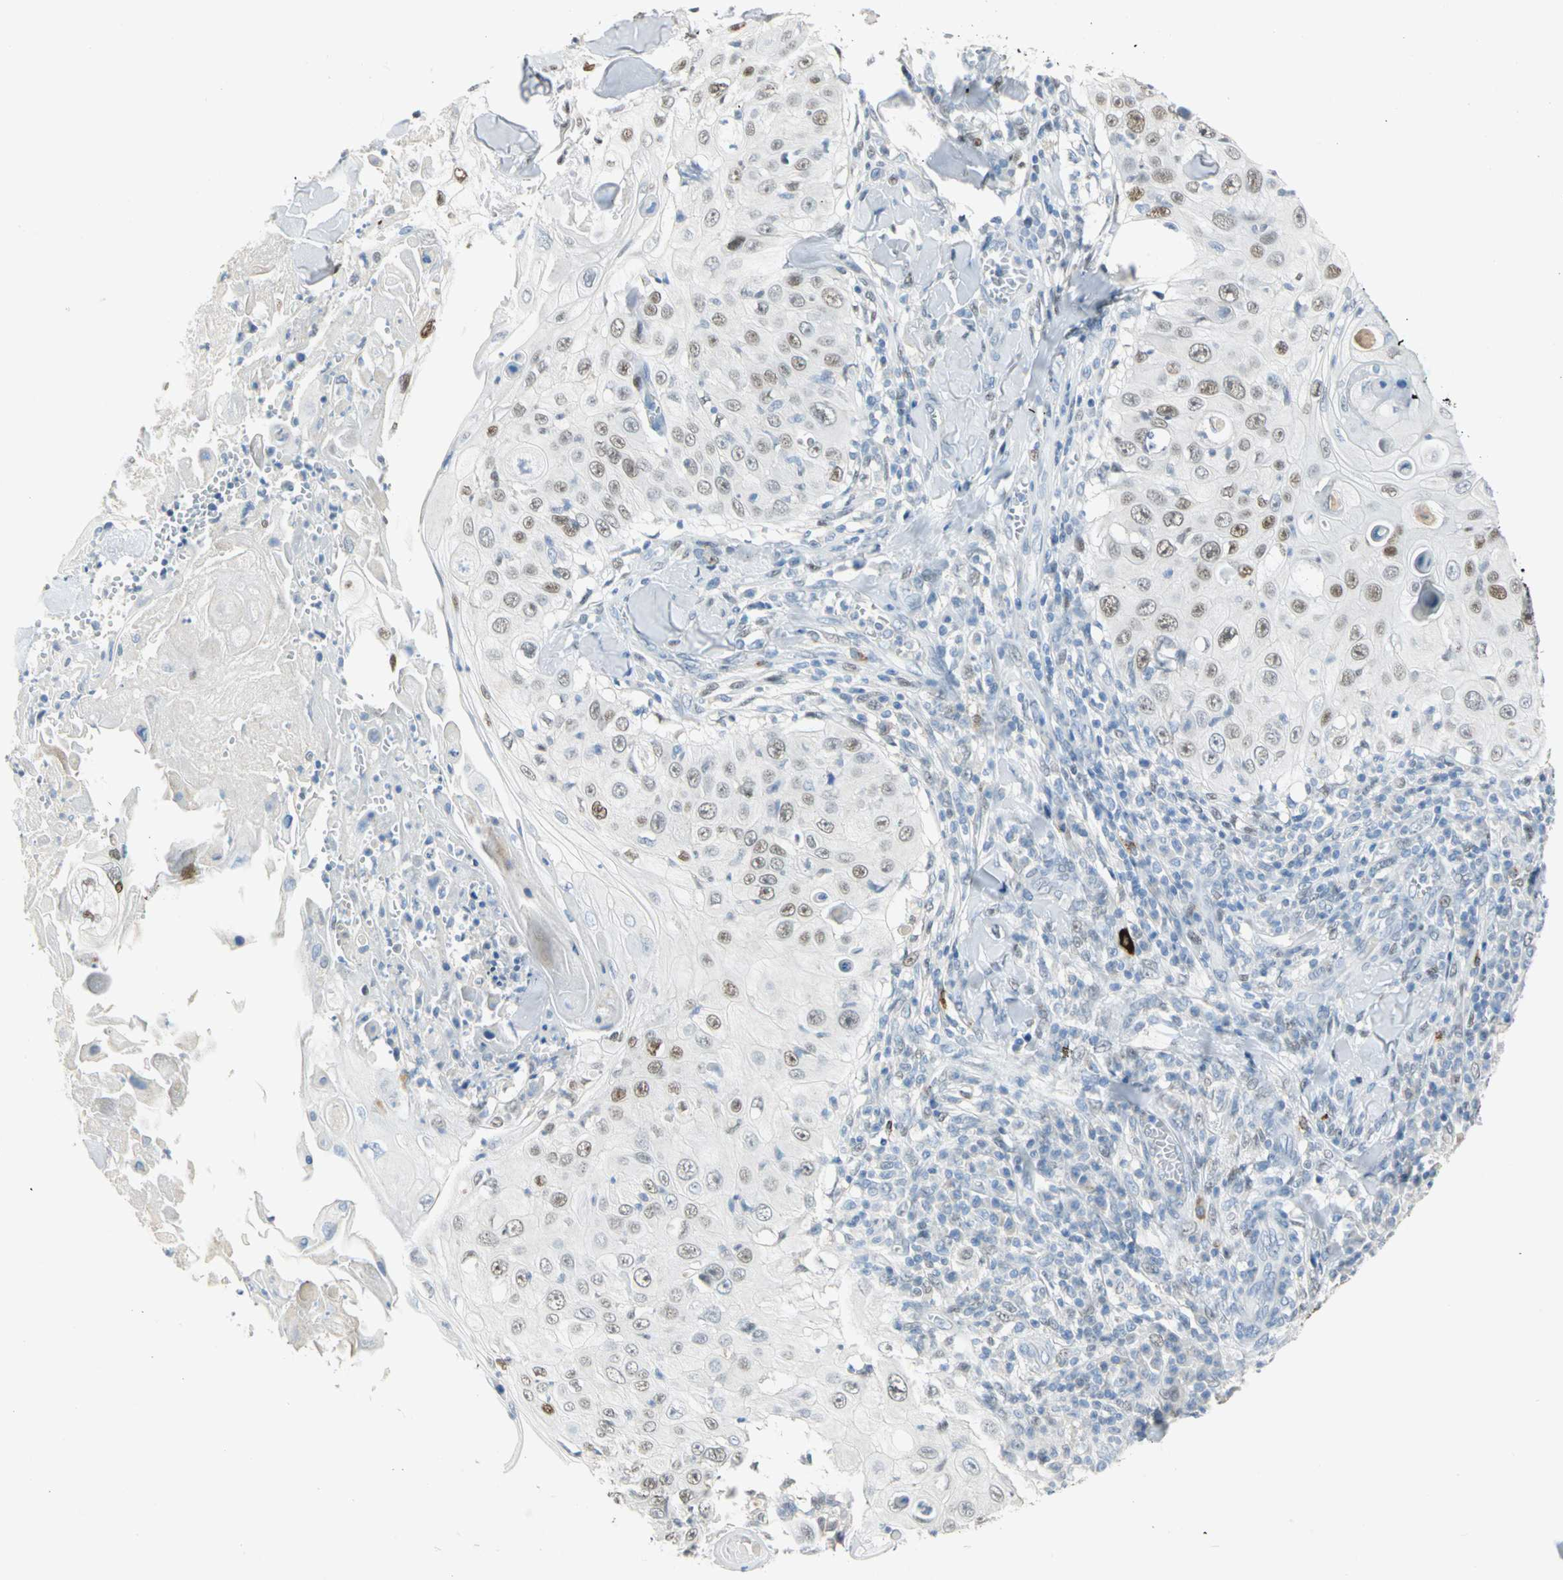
{"staining": {"intensity": "weak", "quantity": "25%-75%", "location": "nuclear"}, "tissue": "skin cancer", "cell_type": "Tumor cells", "image_type": "cancer", "snomed": [{"axis": "morphology", "description": "Squamous cell carcinoma, NOS"}, {"axis": "topography", "description": "Skin"}], "caption": "This micrograph exhibits squamous cell carcinoma (skin) stained with IHC to label a protein in brown. The nuclear of tumor cells show weak positivity for the protein. Nuclei are counter-stained blue.", "gene": "NAB2", "patient": {"sex": "male", "age": 86}}